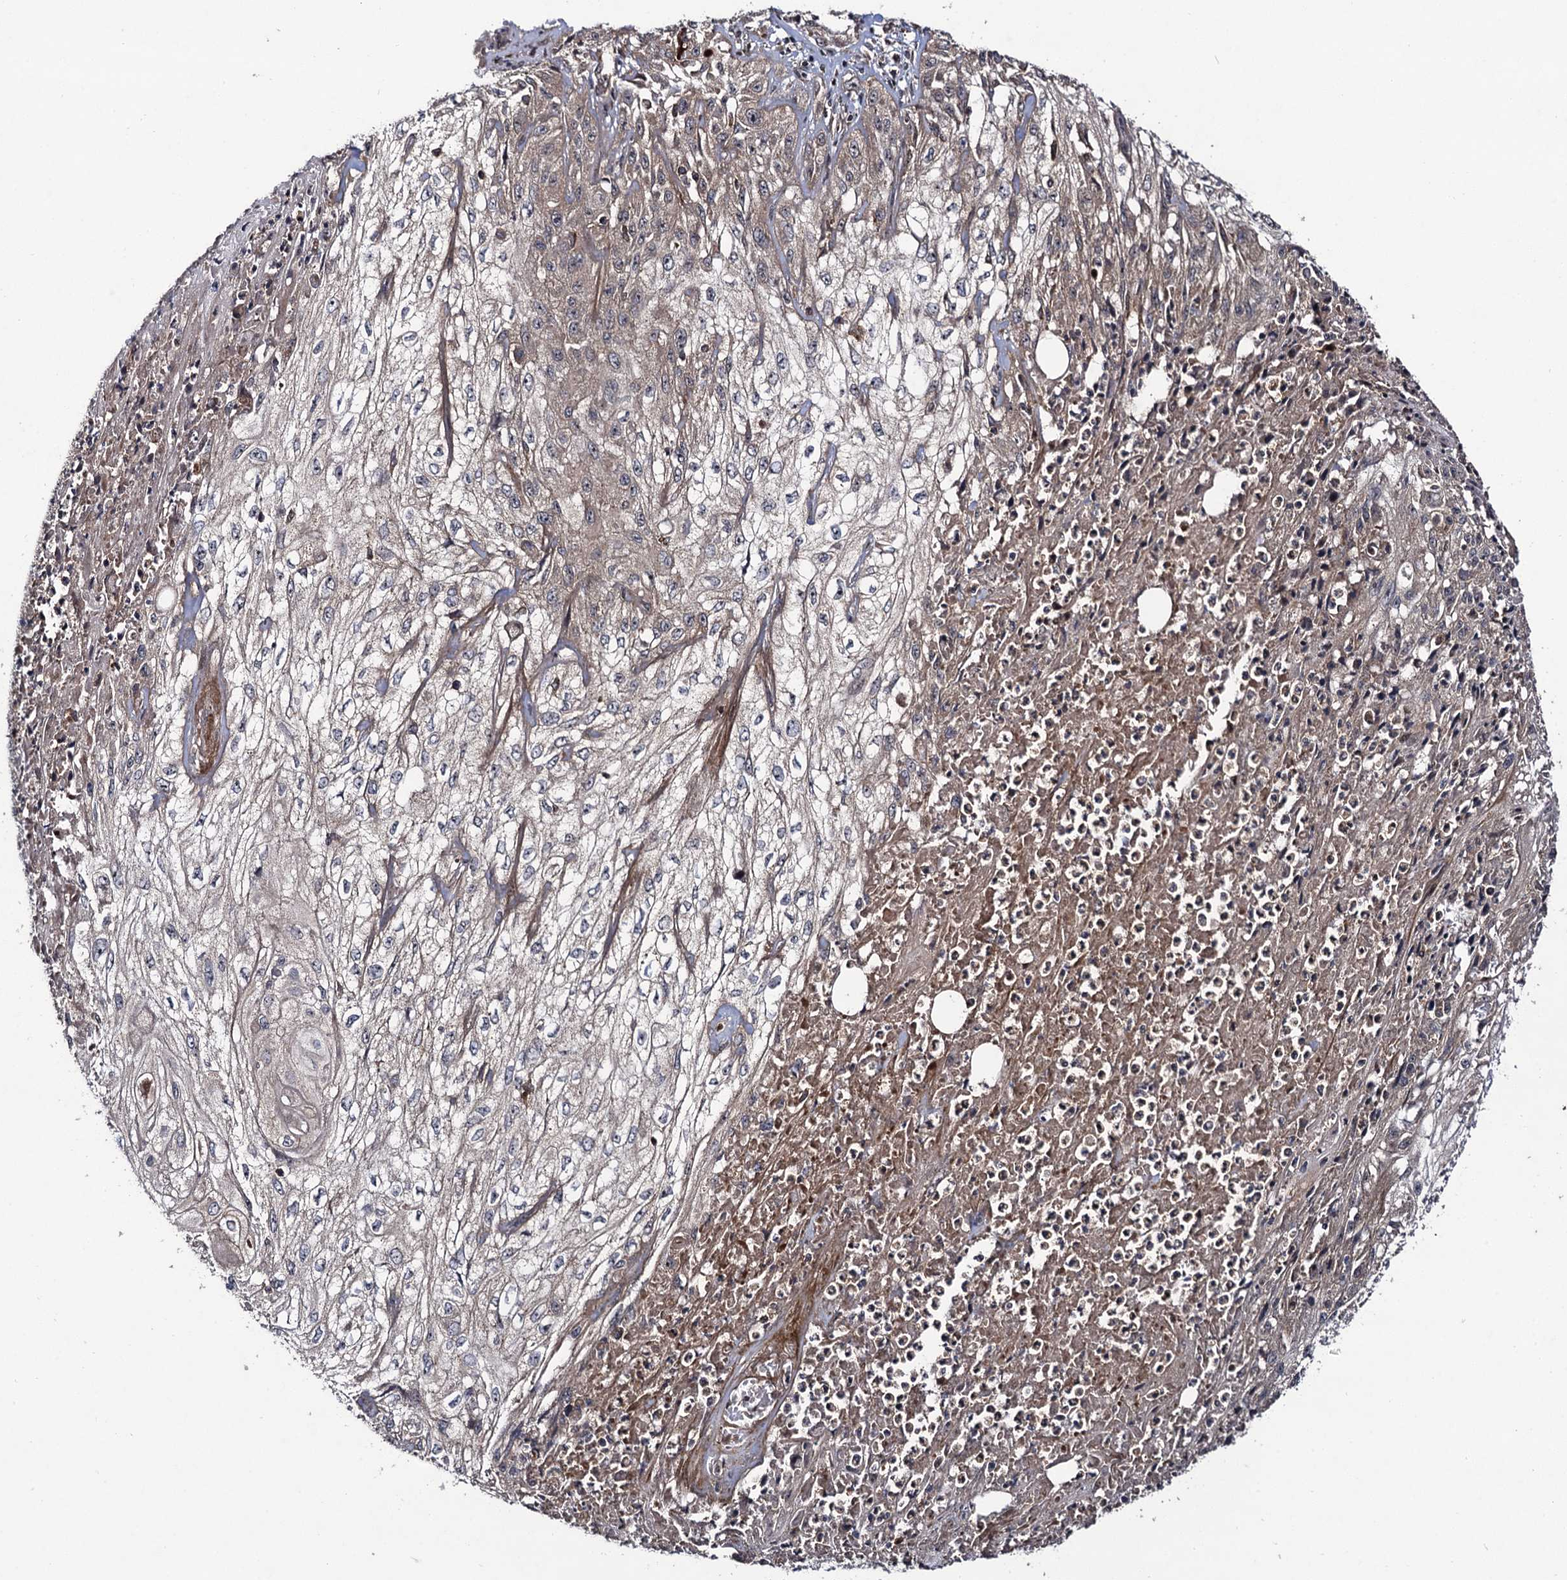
{"staining": {"intensity": "moderate", "quantity": "25%-75%", "location": "cytoplasmic/membranous"}, "tissue": "skin cancer", "cell_type": "Tumor cells", "image_type": "cancer", "snomed": [{"axis": "morphology", "description": "Squamous cell carcinoma, NOS"}, {"axis": "morphology", "description": "Squamous cell carcinoma, metastatic, NOS"}, {"axis": "topography", "description": "Skin"}, {"axis": "topography", "description": "Lymph node"}], "caption": "Metastatic squamous cell carcinoma (skin) was stained to show a protein in brown. There is medium levels of moderate cytoplasmic/membranous positivity in approximately 25%-75% of tumor cells.", "gene": "KXD1", "patient": {"sex": "male", "age": 75}}